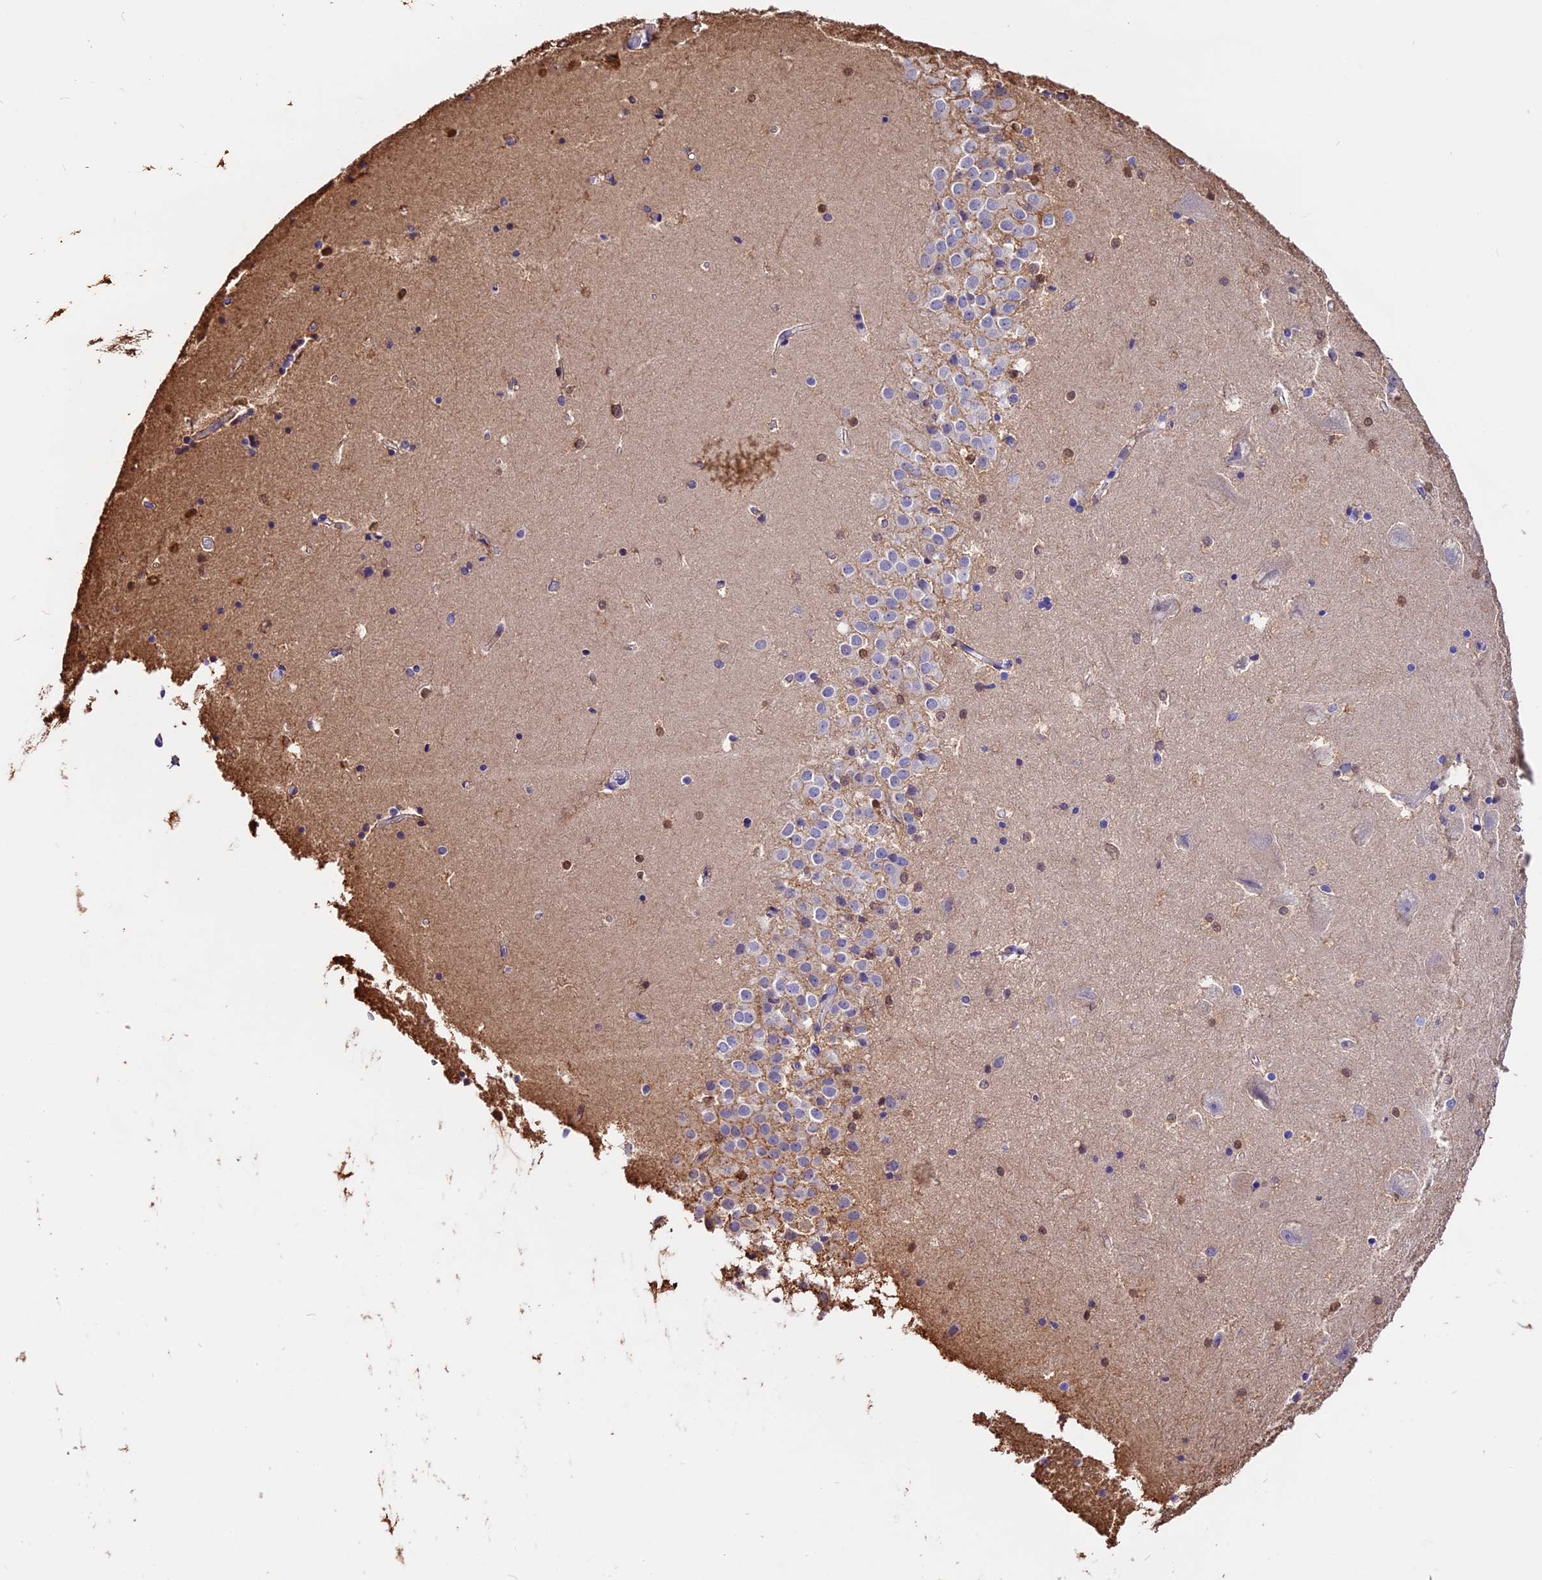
{"staining": {"intensity": "moderate", "quantity": "<25%", "location": "nuclear"}, "tissue": "hippocampus", "cell_type": "Glial cells", "image_type": "normal", "snomed": [{"axis": "morphology", "description": "Normal tissue, NOS"}, {"axis": "topography", "description": "Hippocampus"}], "caption": "The micrograph exhibits a brown stain indicating the presence of a protein in the nuclear of glial cells in hippocampus. (DAB (3,3'-diaminobenzidine) = brown stain, brightfield microscopy at high magnification).", "gene": "MAP3K7CL", "patient": {"sex": "female", "age": 52}}